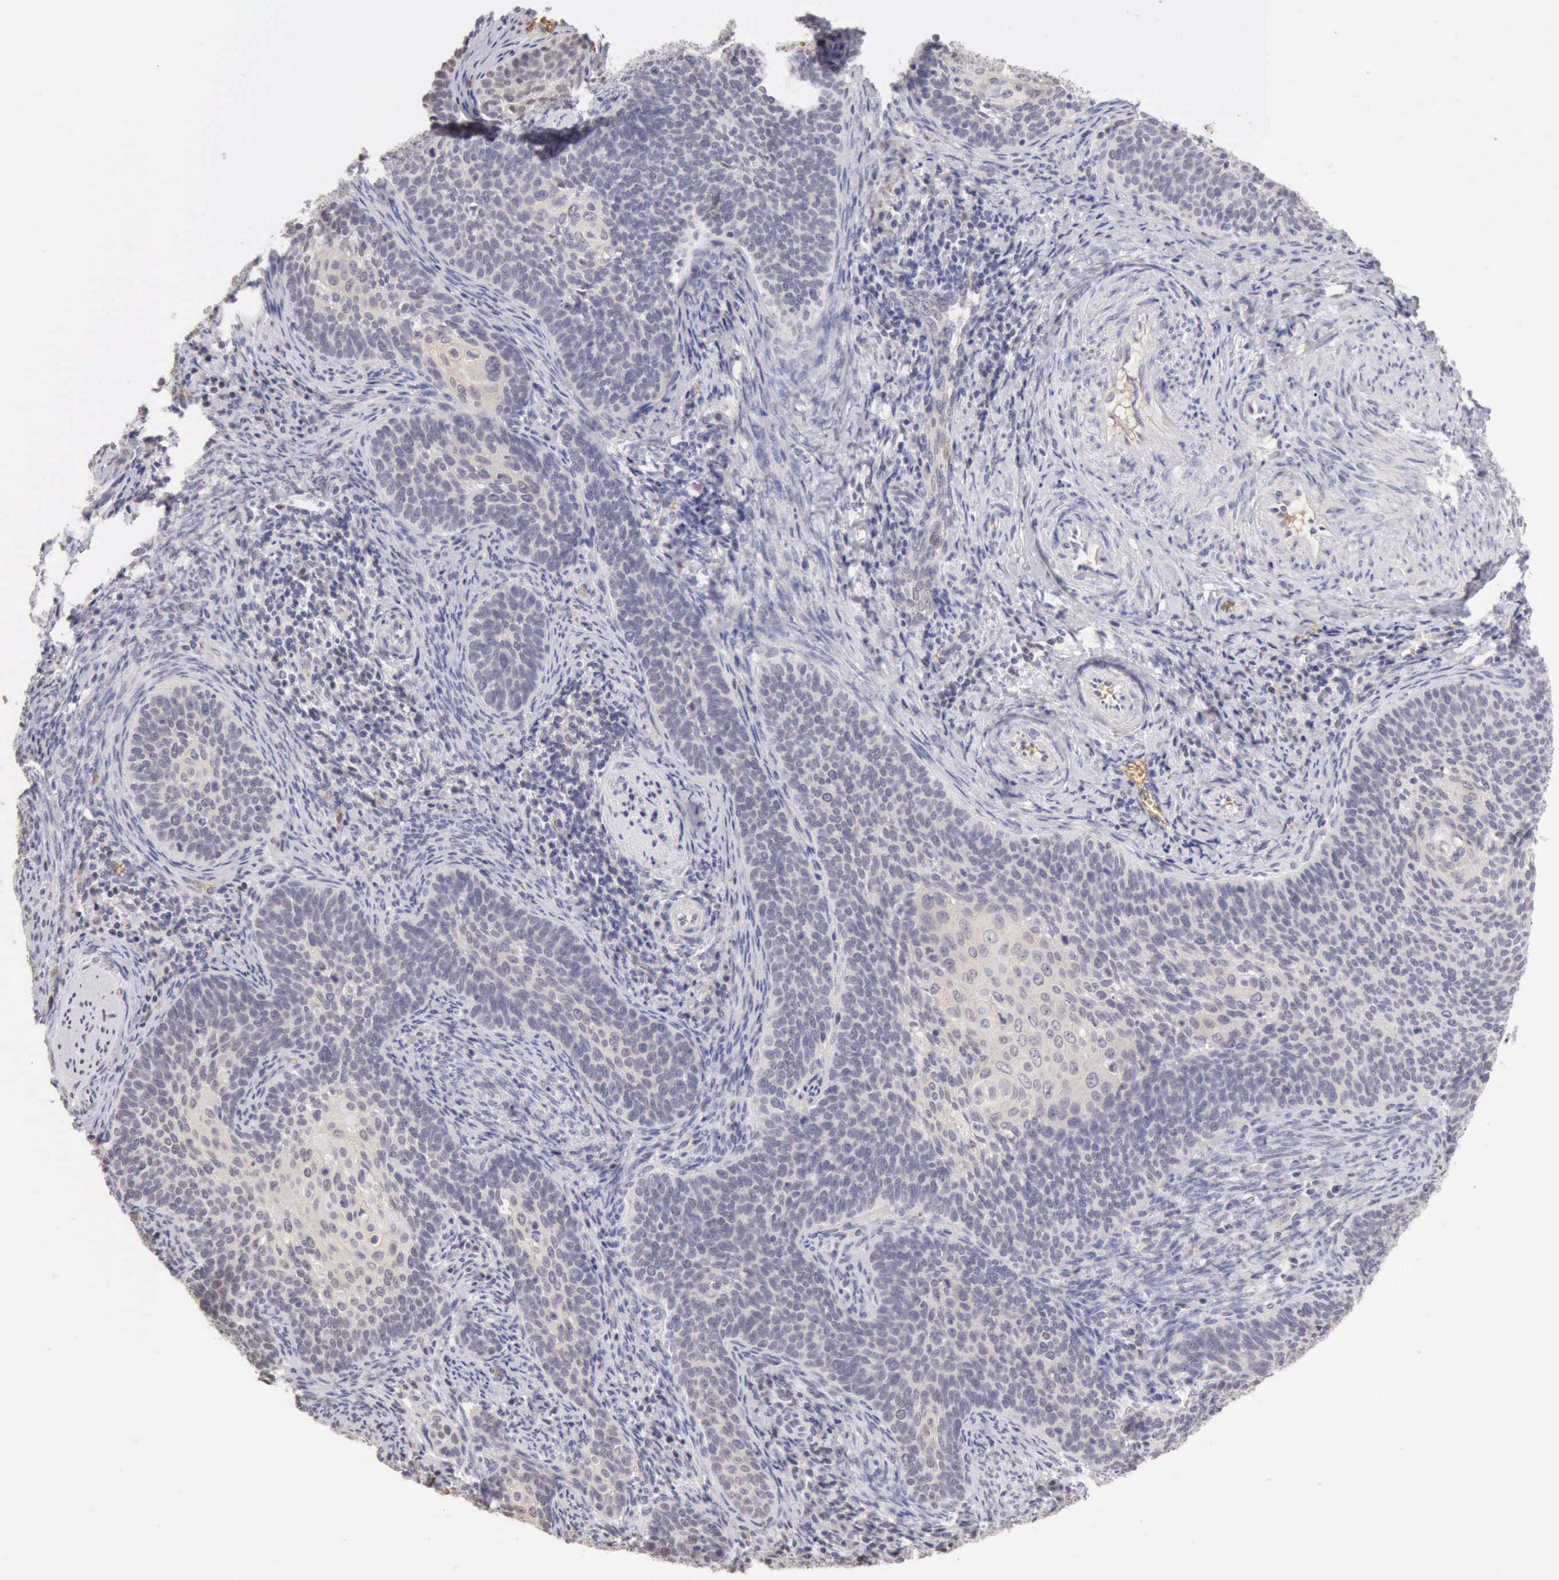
{"staining": {"intensity": "negative", "quantity": "none", "location": "none"}, "tissue": "cervical cancer", "cell_type": "Tumor cells", "image_type": "cancer", "snomed": [{"axis": "morphology", "description": "Squamous cell carcinoma, NOS"}, {"axis": "topography", "description": "Cervix"}], "caption": "Cervical cancer stained for a protein using immunohistochemistry demonstrates no staining tumor cells.", "gene": "CFI", "patient": {"sex": "female", "age": 33}}